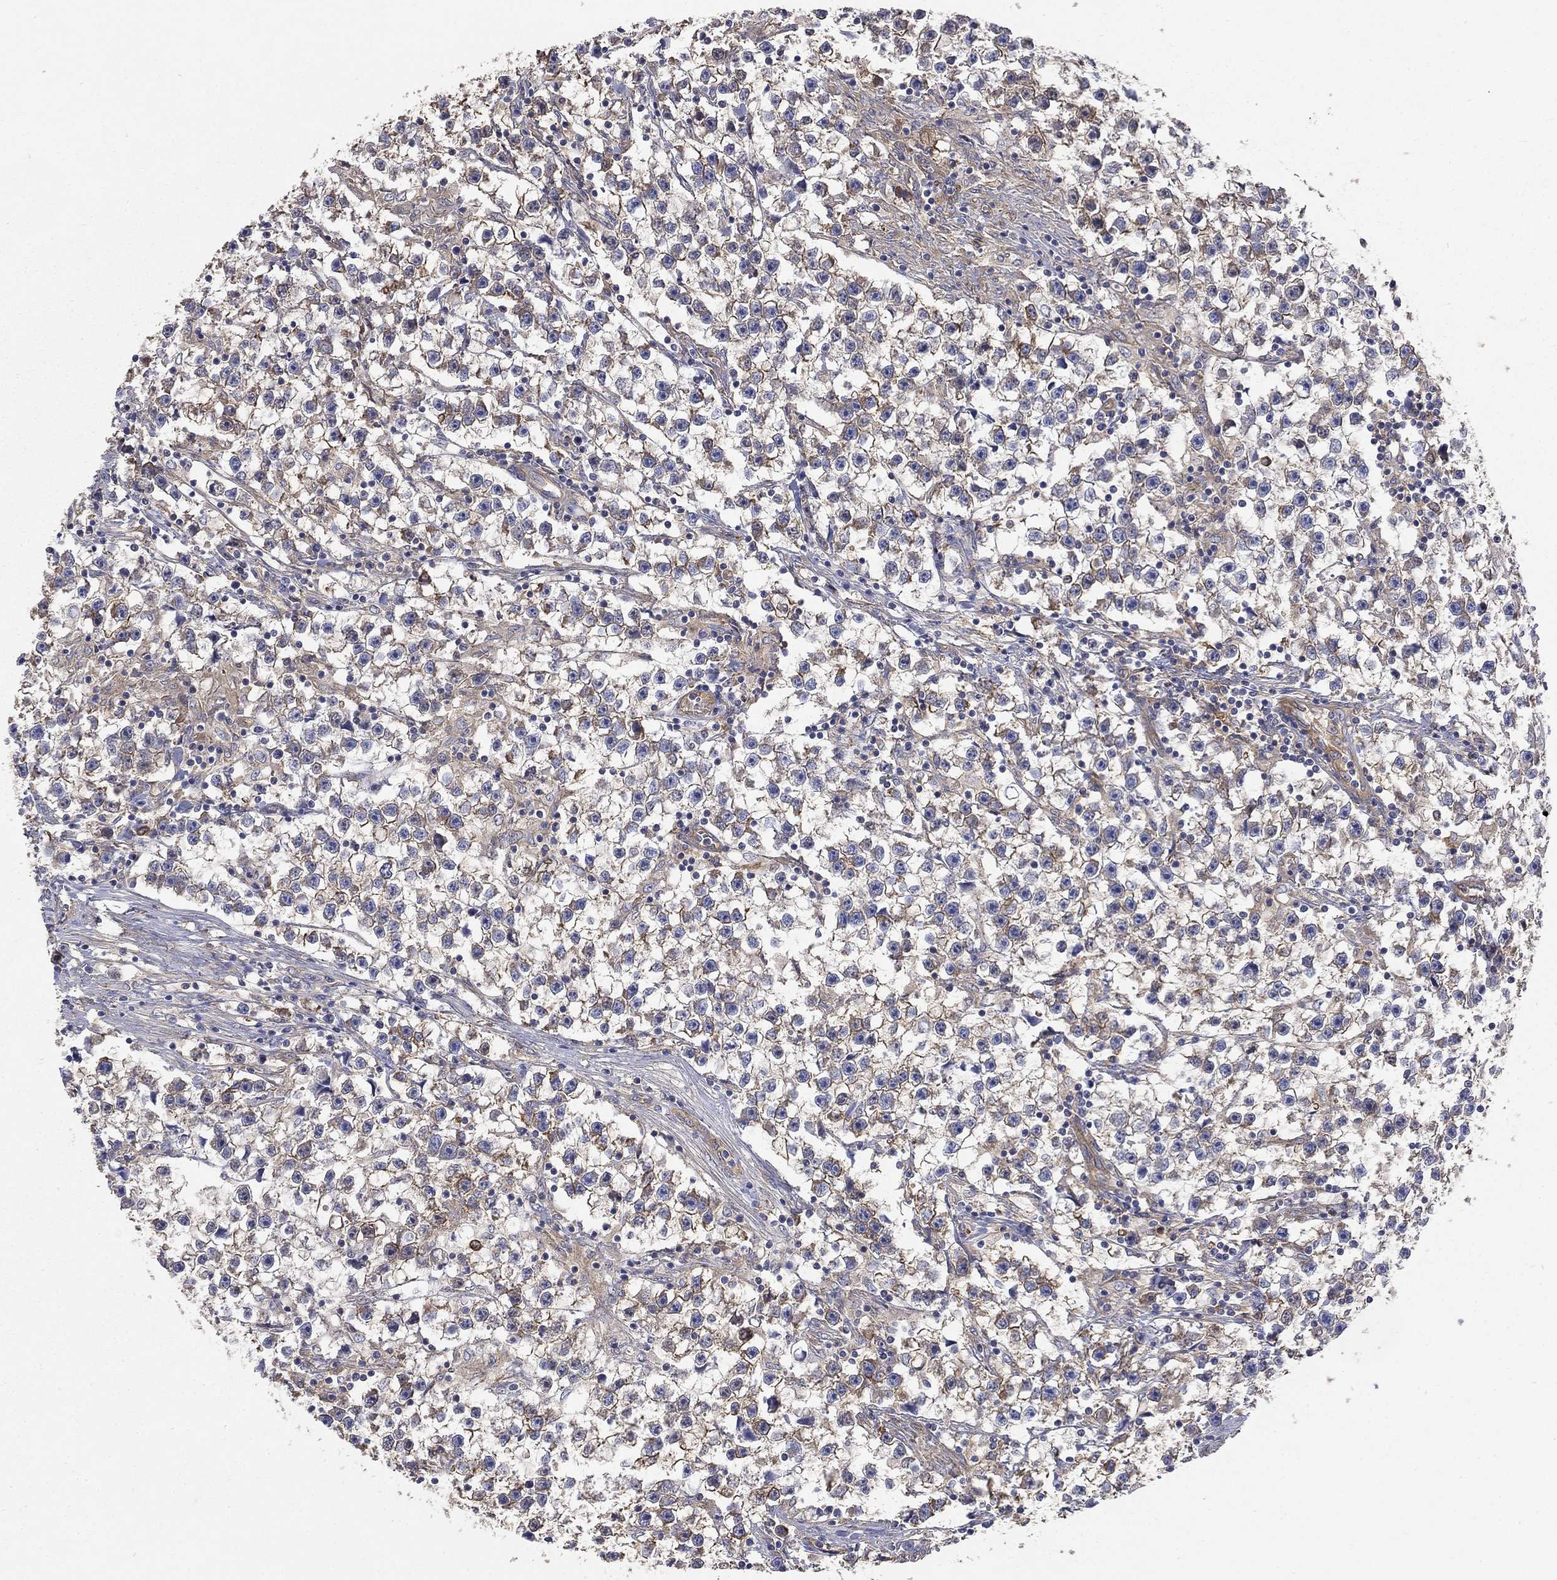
{"staining": {"intensity": "moderate", "quantity": "<25%", "location": "cytoplasmic/membranous"}, "tissue": "testis cancer", "cell_type": "Tumor cells", "image_type": "cancer", "snomed": [{"axis": "morphology", "description": "Seminoma, NOS"}, {"axis": "topography", "description": "Testis"}], "caption": "Immunohistochemical staining of testis cancer (seminoma) exhibits low levels of moderate cytoplasmic/membranous staining in about <25% of tumor cells.", "gene": "DPYSL2", "patient": {"sex": "male", "age": 59}}